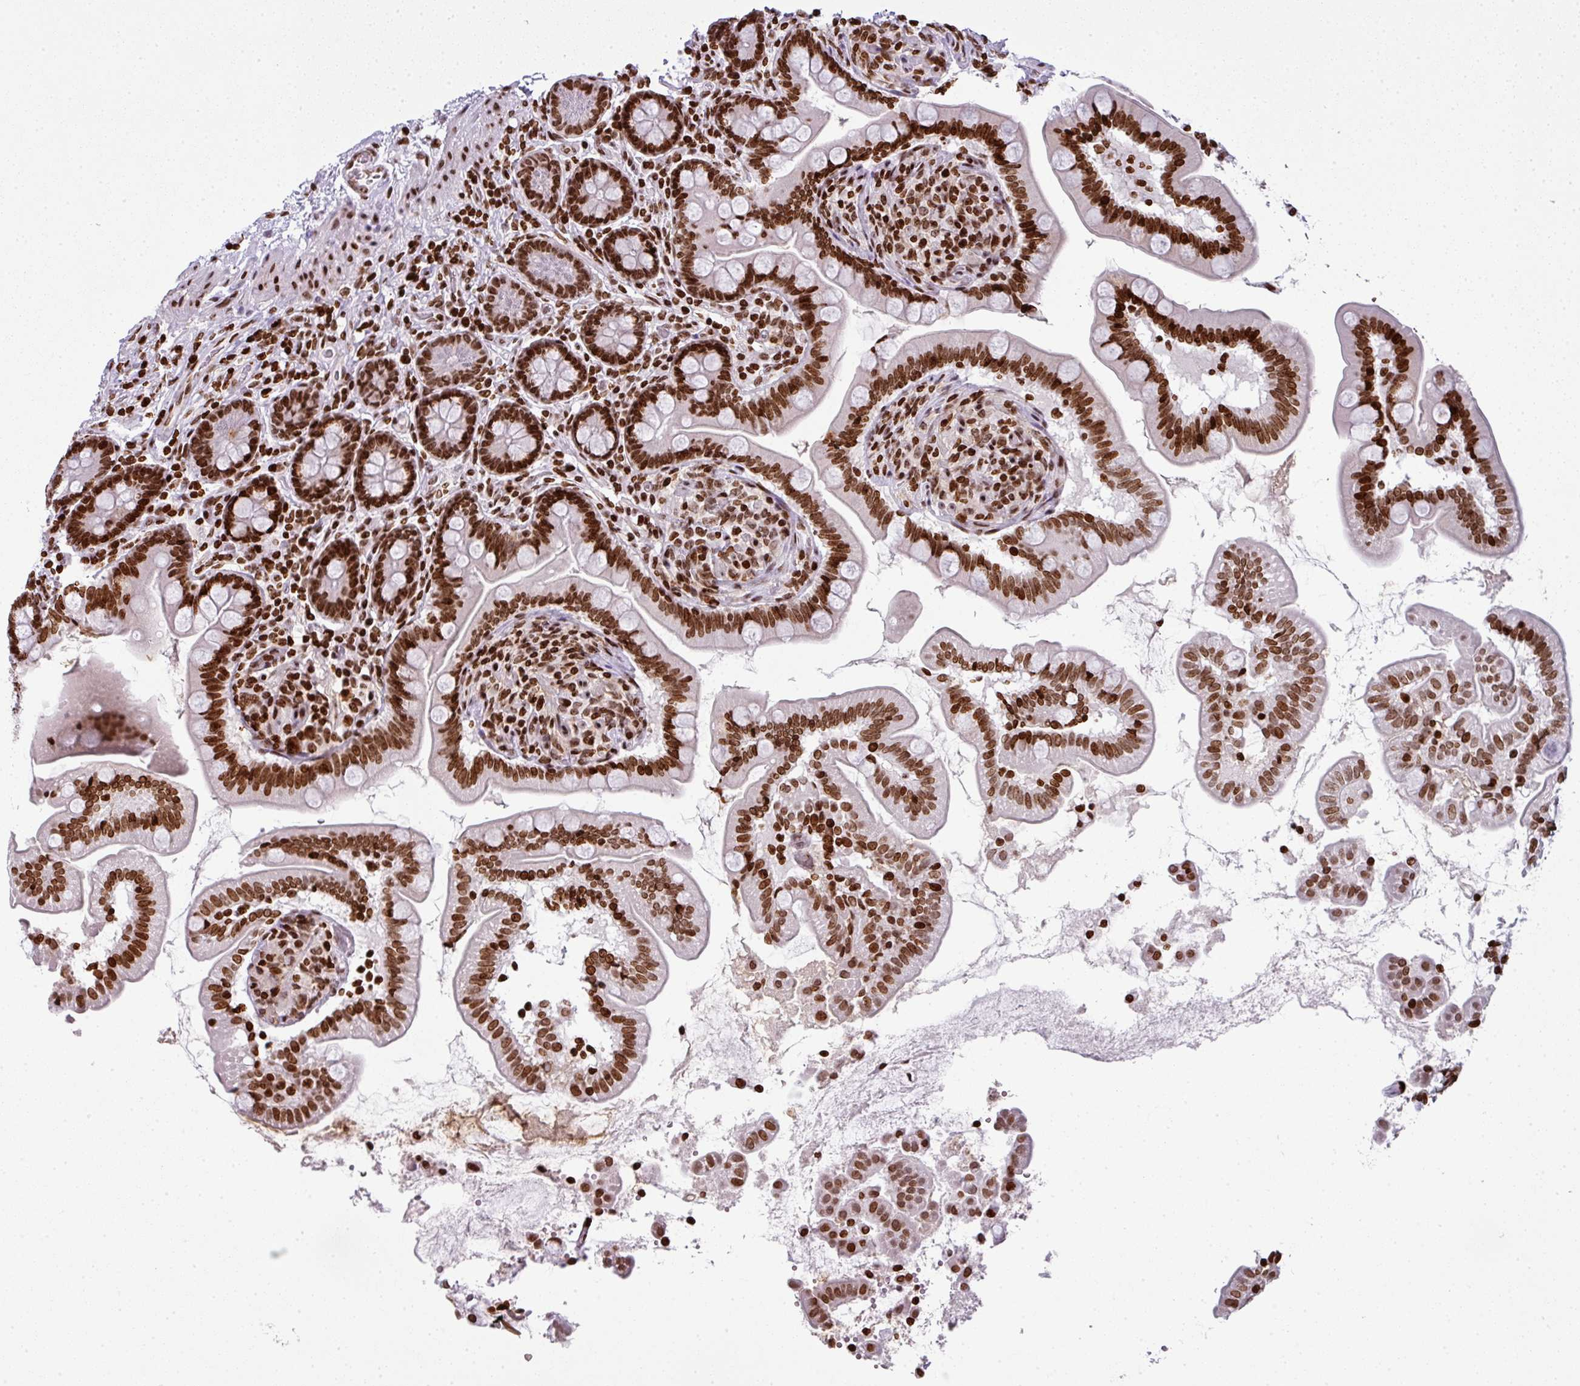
{"staining": {"intensity": "strong", "quantity": ">75%", "location": "nuclear"}, "tissue": "small intestine", "cell_type": "Glandular cells", "image_type": "normal", "snomed": [{"axis": "morphology", "description": "Normal tissue, NOS"}, {"axis": "topography", "description": "Small intestine"}], "caption": "Immunohistochemistry image of unremarkable small intestine stained for a protein (brown), which exhibits high levels of strong nuclear positivity in about >75% of glandular cells.", "gene": "RASL11A", "patient": {"sex": "female", "age": 64}}